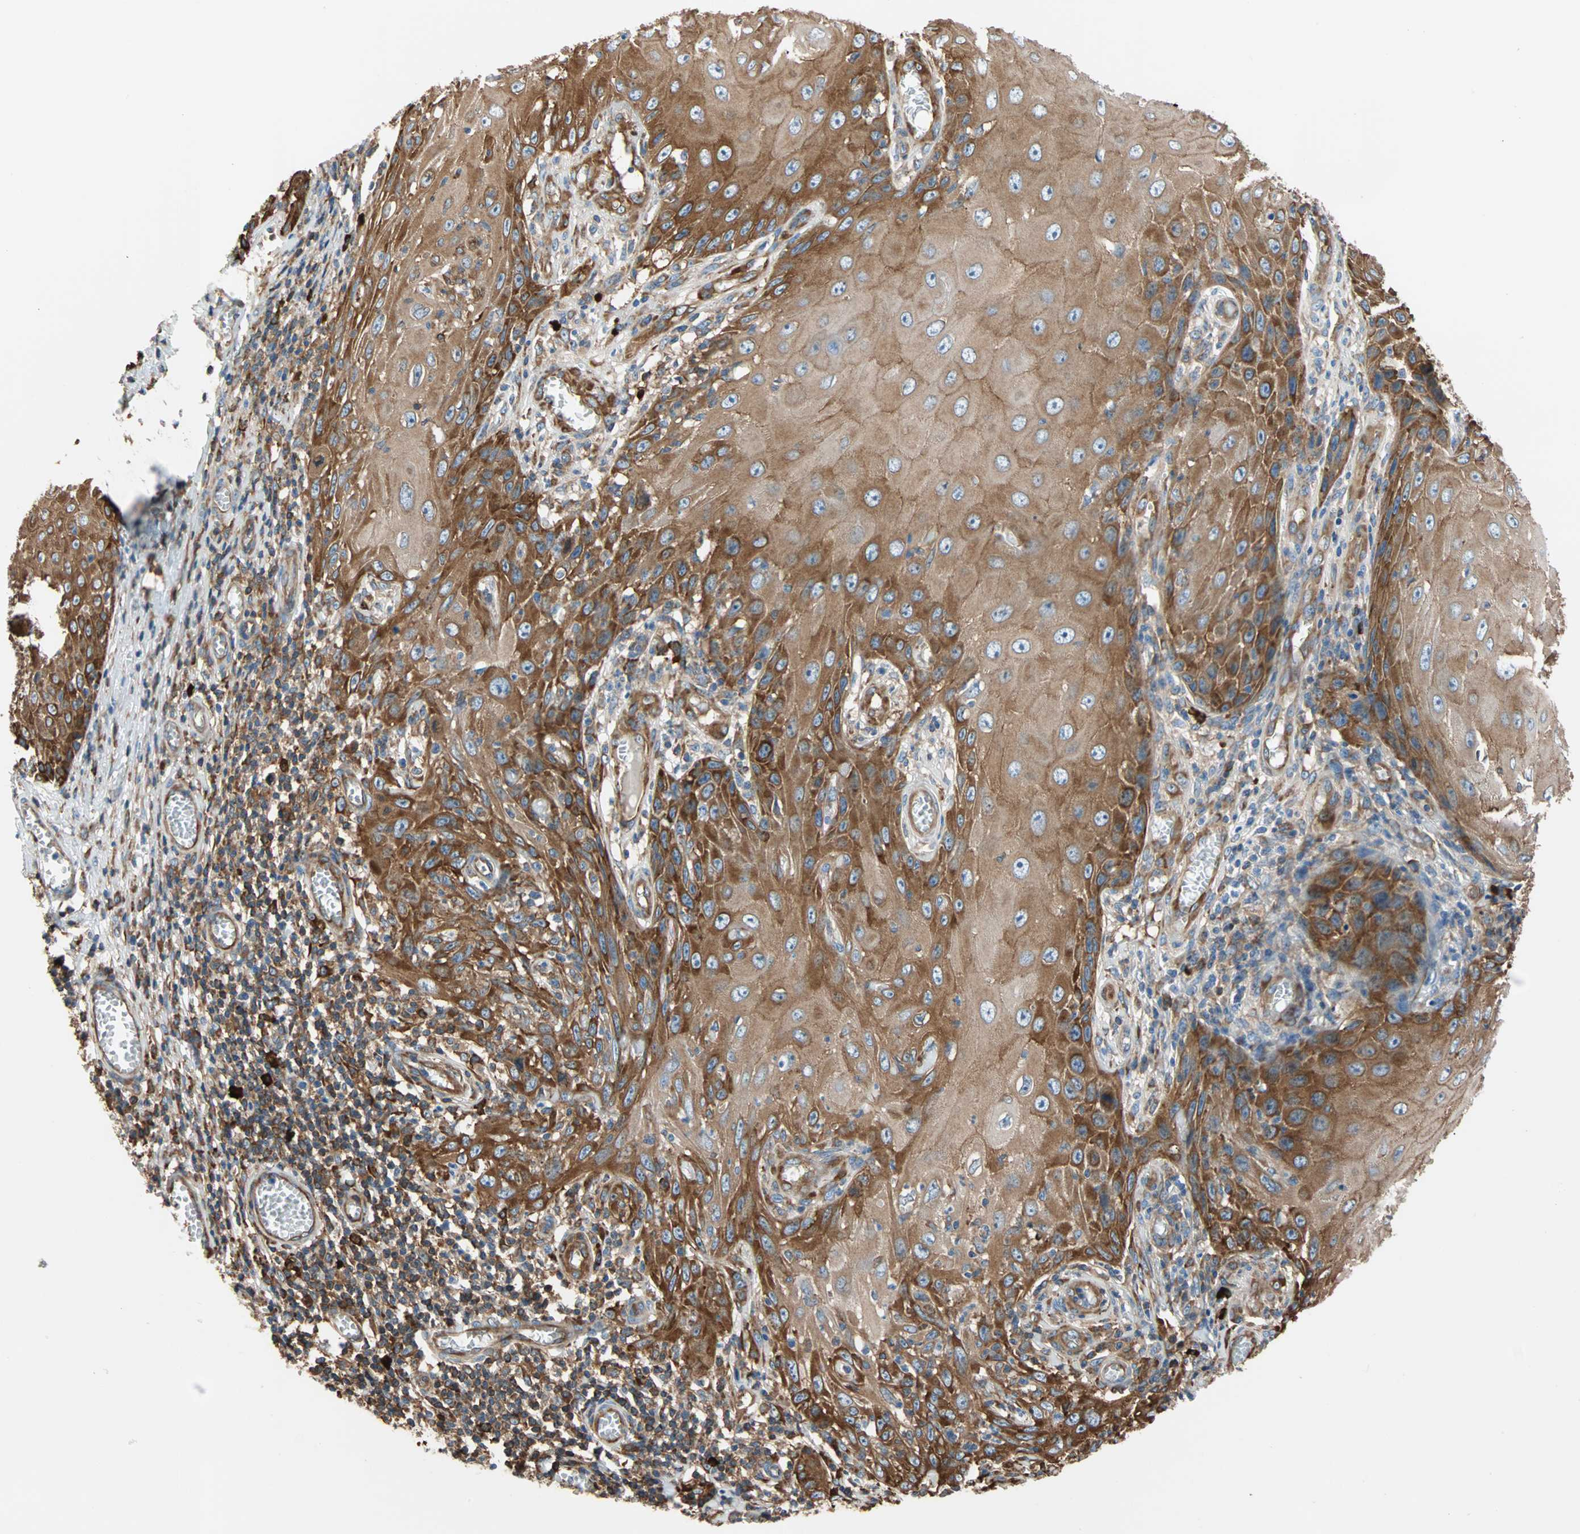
{"staining": {"intensity": "moderate", "quantity": ">75%", "location": "cytoplasmic/membranous"}, "tissue": "skin cancer", "cell_type": "Tumor cells", "image_type": "cancer", "snomed": [{"axis": "morphology", "description": "Squamous cell carcinoma, NOS"}, {"axis": "topography", "description": "Skin"}], "caption": "Tumor cells exhibit moderate cytoplasmic/membranous expression in approximately >75% of cells in skin cancer (squamous cell carcinoma).", "gene": "EEF2", "patient": {"sex": "female", "age": 73}}